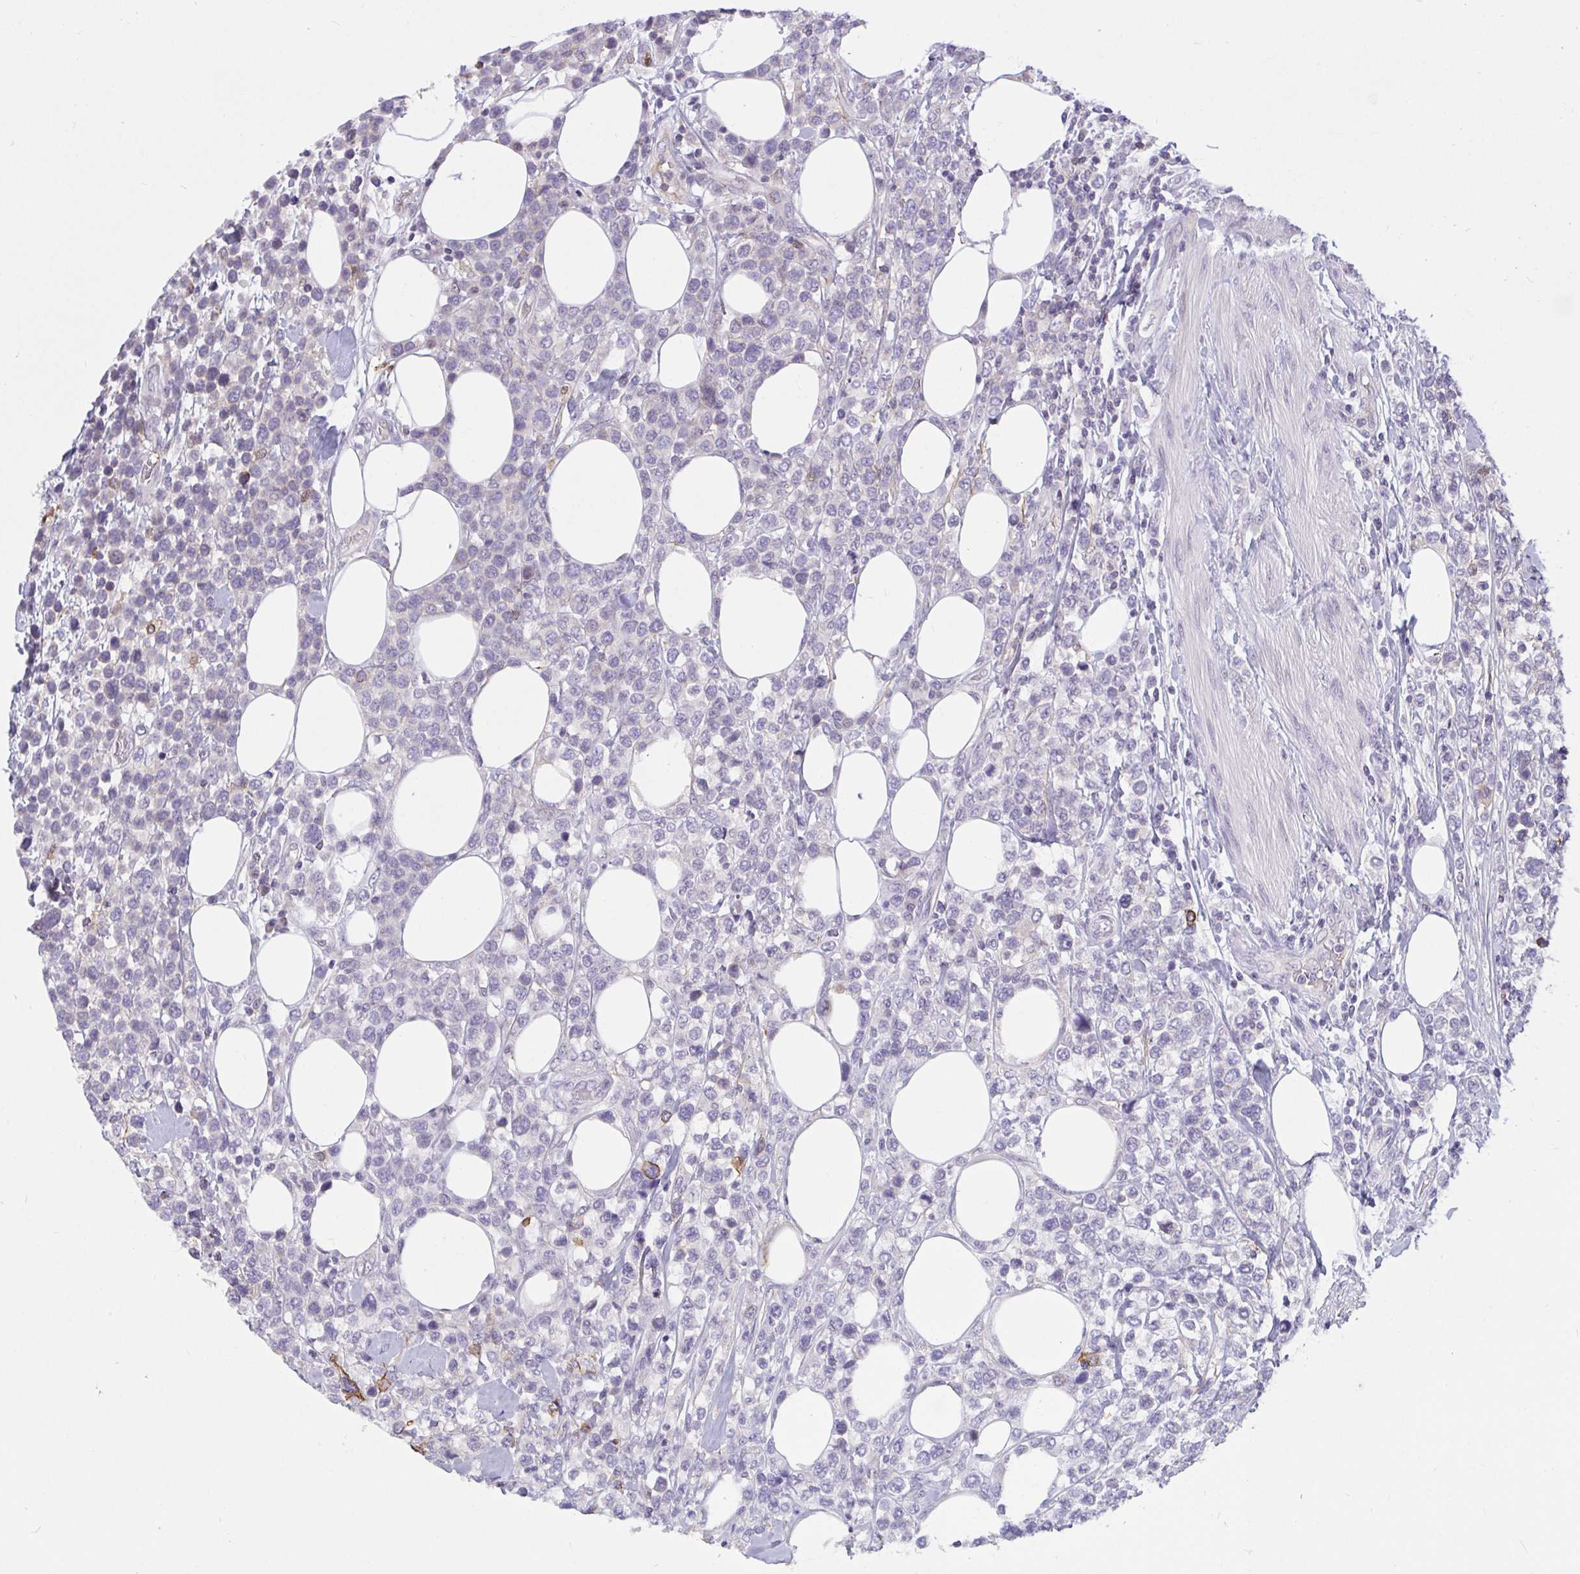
{"staining": {"intensity": "negative", "quantity": "none", "location": "none"}, "tissue": "lymphoma", "cell_type": "Tumor cells", "image_type": "cancer", "snomed": [{"axis": "morphology", "description": "Malignant lymphoma, non-Hodgkin's type, High grade"}, {"axis": "topography", "description": "Soft tissue"}], "caption": "Immunohistochemical staining of human lymphoma exhibits no significant expression in tumor cells. (DAB (3,3'-diaminobenzidine) IHC with hematoxylin counter stain).", "gene": "SEMA6B", "patient": {"sex": "female", "age": 56}}